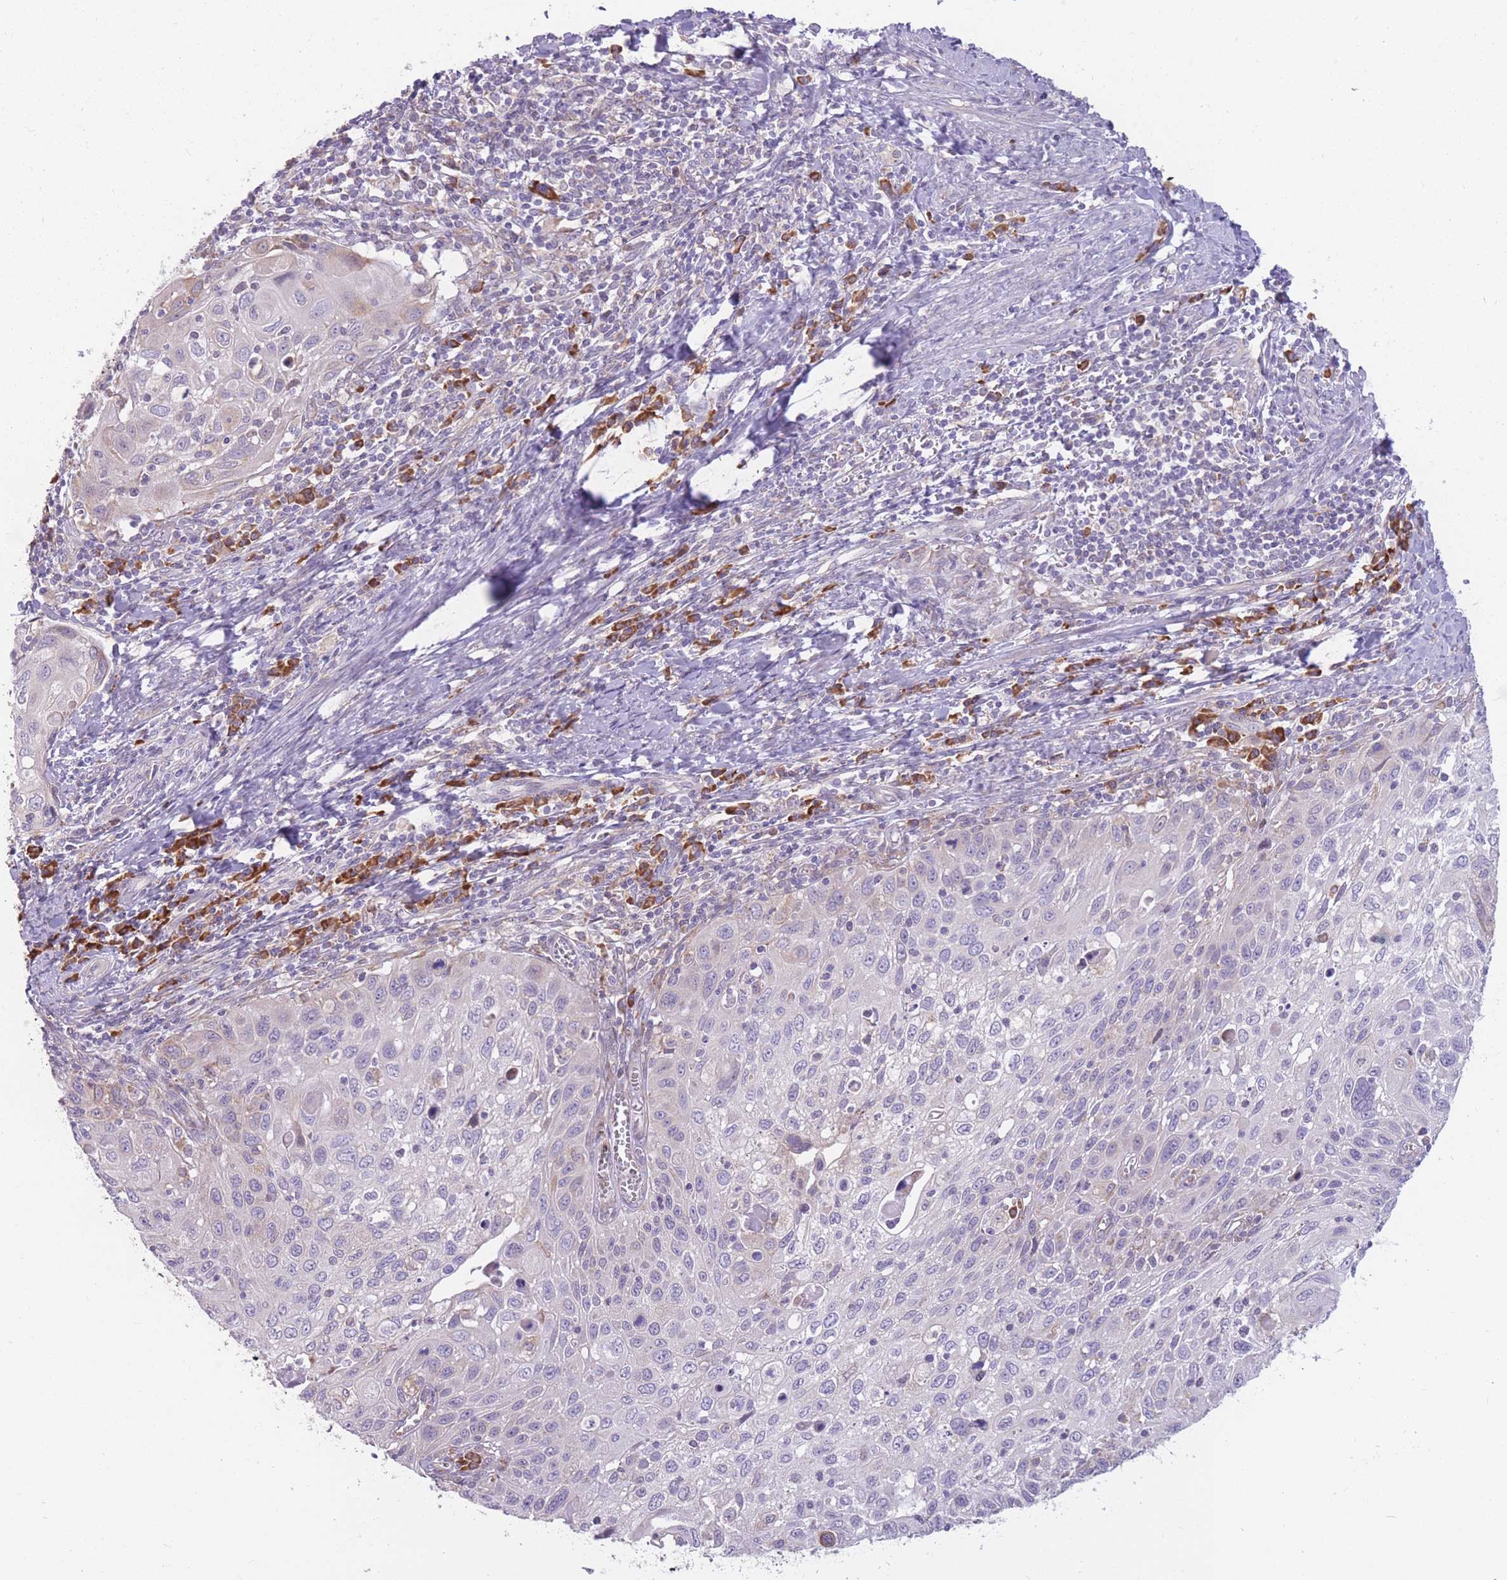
{"staining": {"intensity": "weak", "quantity": "<25%", "location": "cytoplasmic/membranous"}, "tissue": "cervical cancer", "cell_type": "Tumor cells", "image_type": "cancer", "snomed": [{"axis": "morphology", "description": "Squamous cell carcinoma, NOS"}, {"axis": "topography", "description": "Cervix"}], "caption": "Immunohistochemistry (IHC) photomicrograph of neoplastic tissue: cervical cancer (squamous cell carcinoma) stained with DAB (3,3'-diaminobenzidine) shows no significant protein expression in tumor cells.", "gene": "TRAPPC5", "patient": {"sex": "female", "age": 70}}